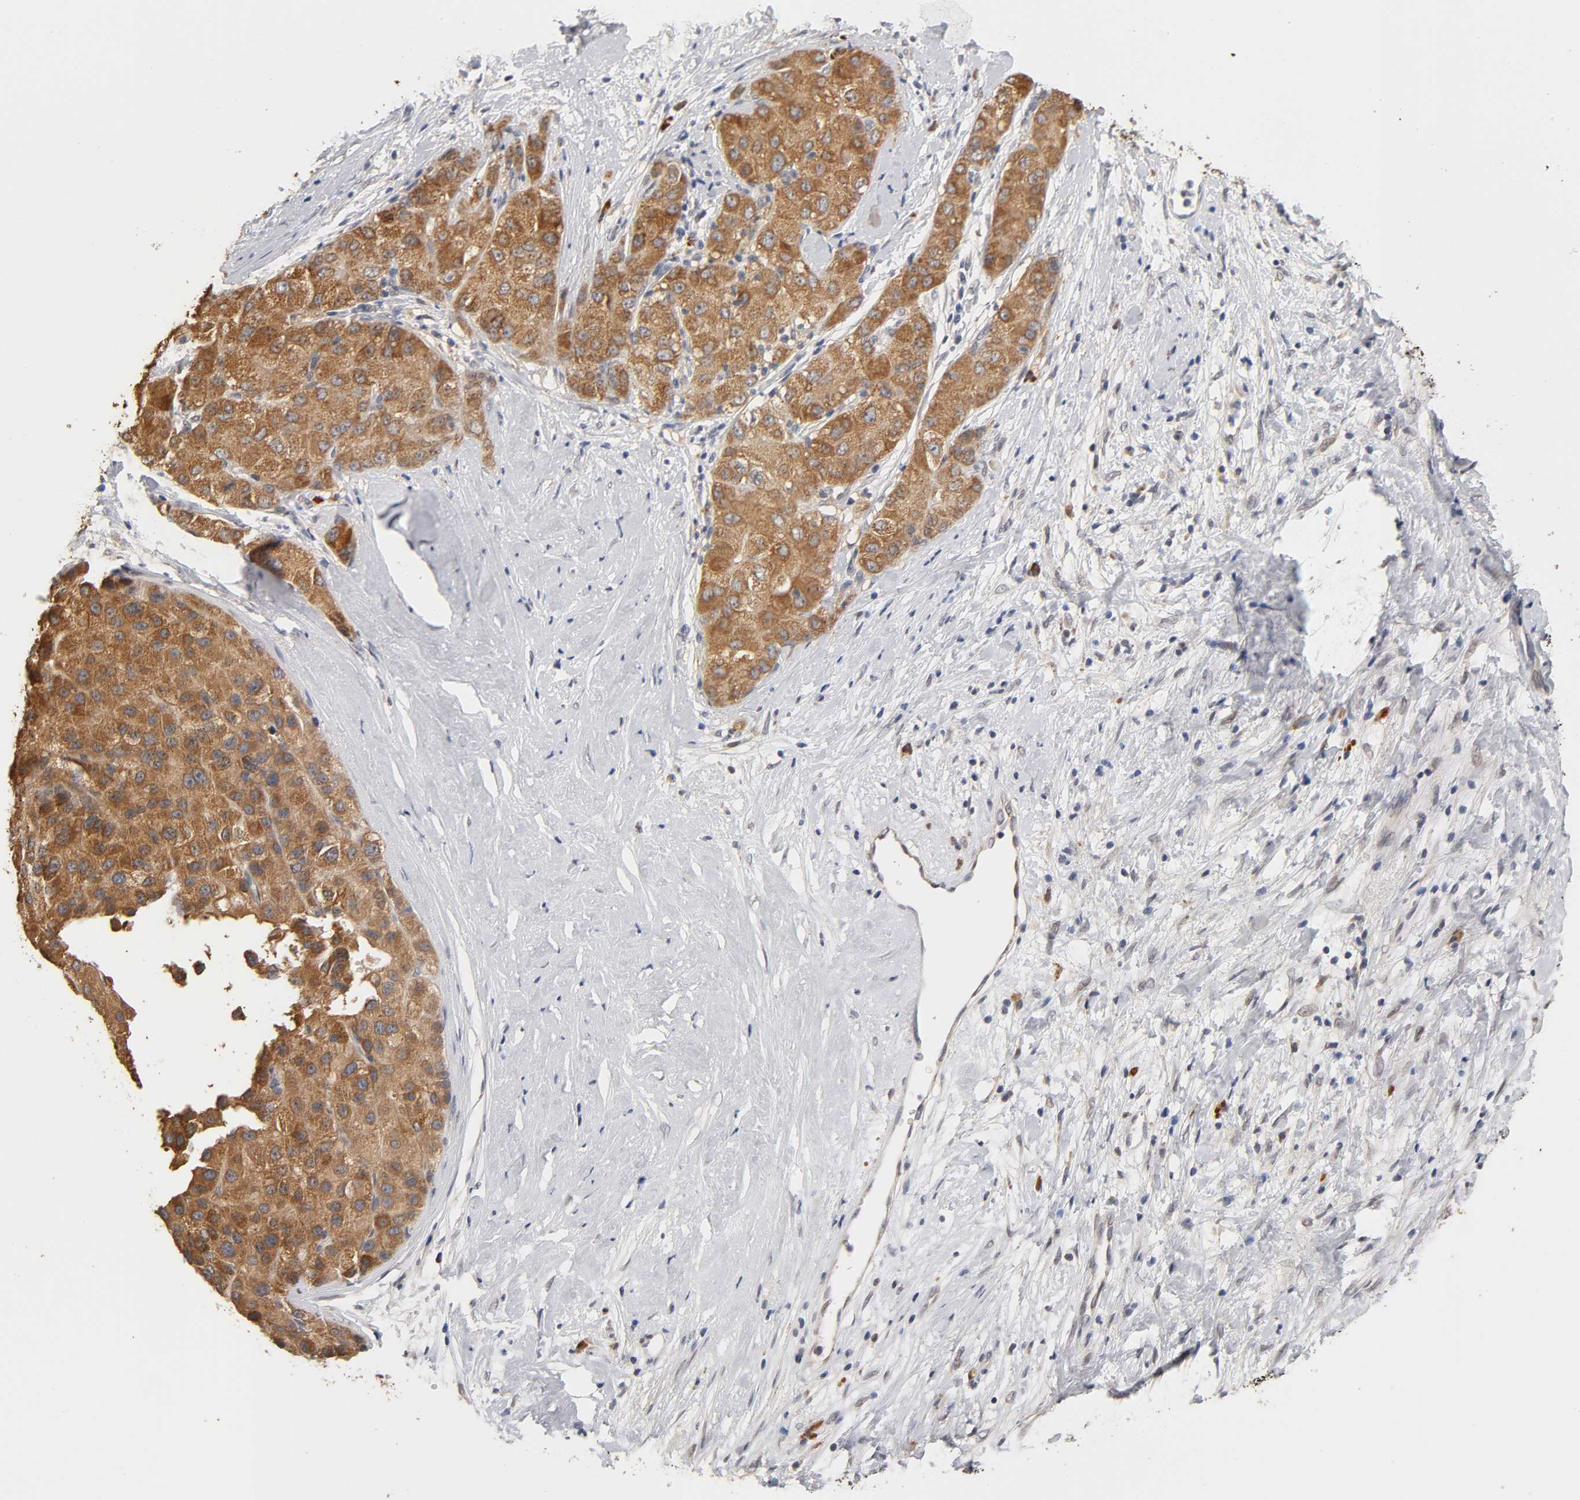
{"staining": {"intensity": "strong", "quantity": ">75%", "location": "cytoplasmic/membranous"}, "tissue": "liver cancer", "cell_type": "Tumor cells", "image_type": "cancer", "snomed": [{"axis": "morphology", "description": "Carcinoma, Hepatocellular, NOS"}, {"axis": "topography", "description": "Liver"}], "caption": "Liver cancer tissue exhibits strong cytoplasmic/membranous staining in about >75% of tumor cells, visualized by immunohistochemistry.", "gene": "GSTZ1", "patient": {"sex": "male", "age": 80}}